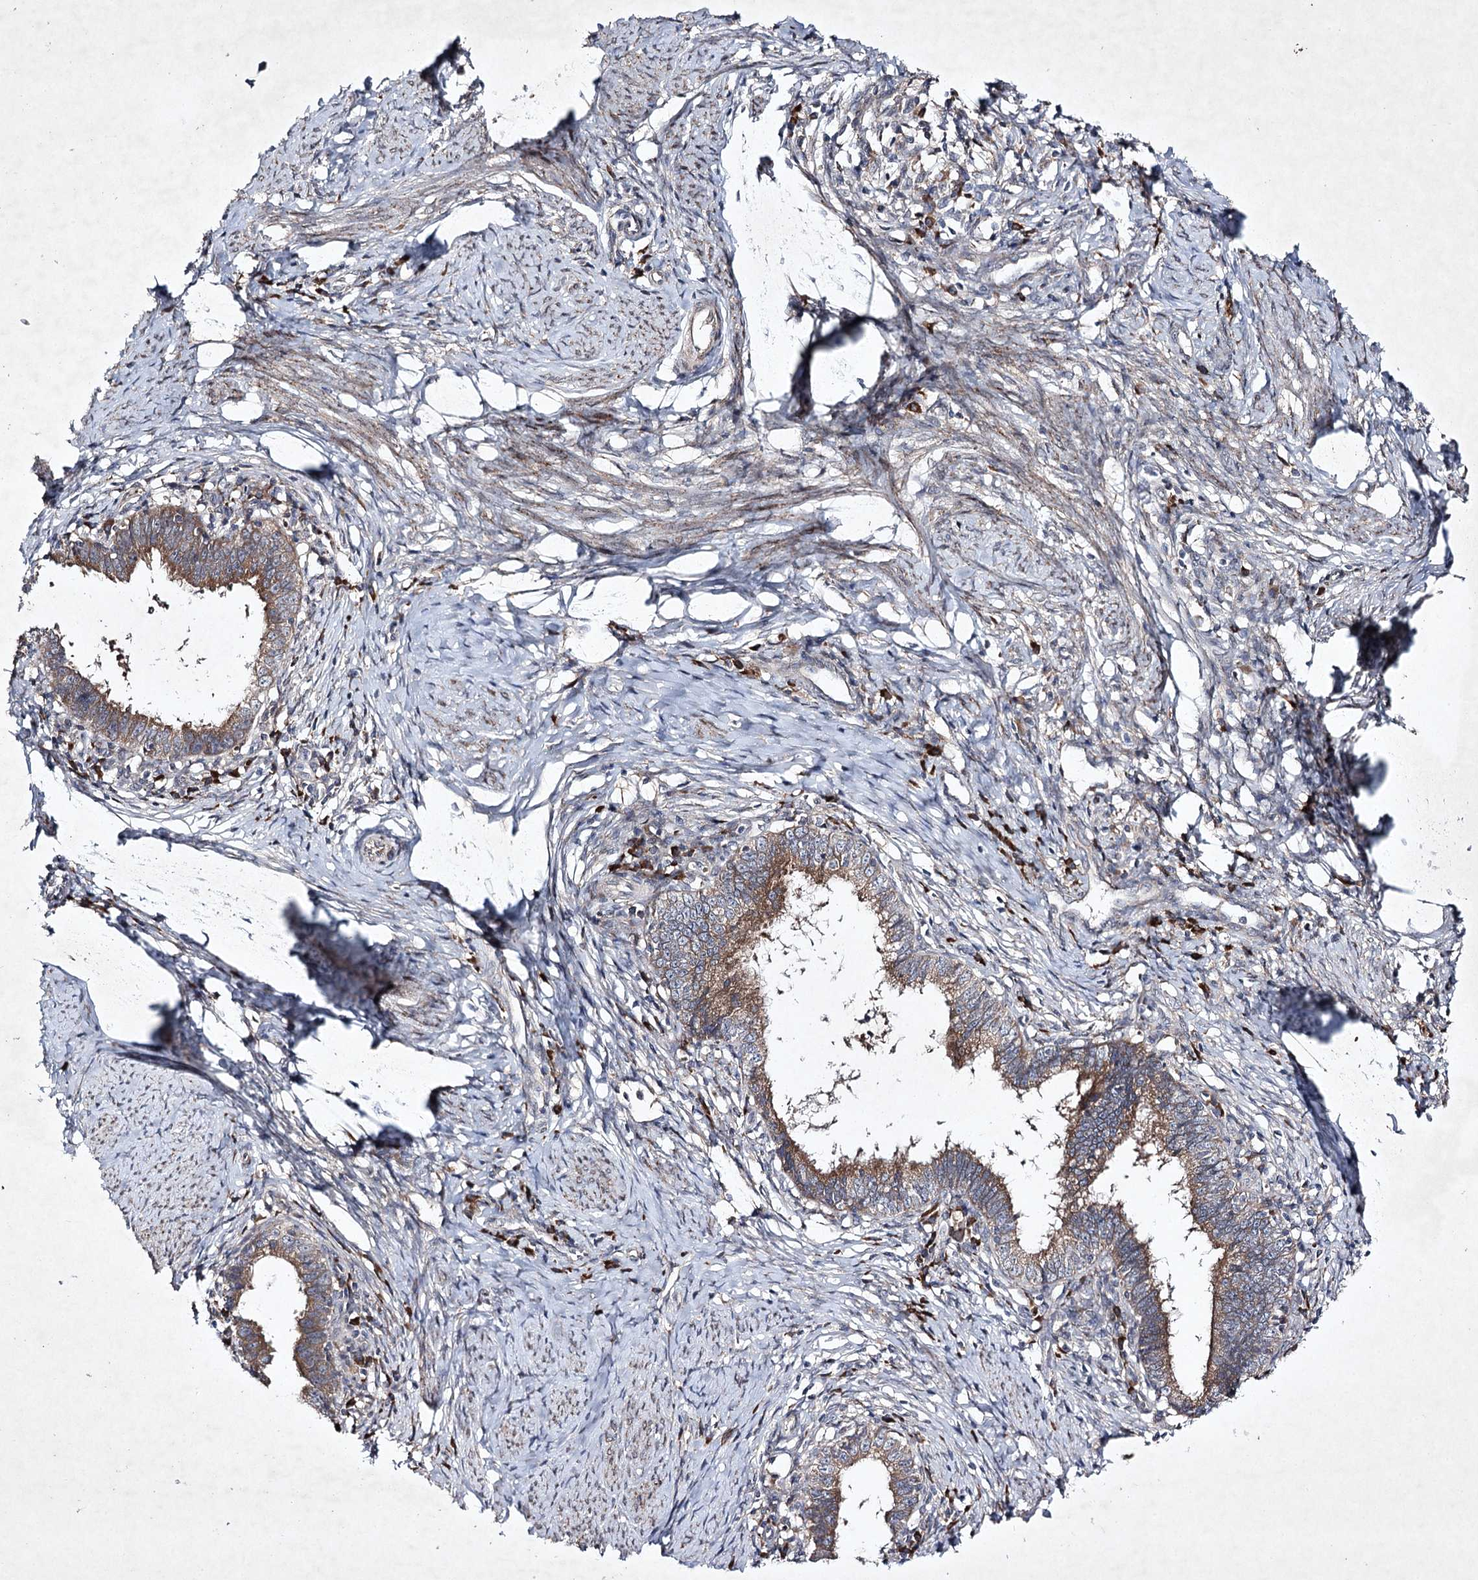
{"staining": {"intensity": "moderate", "quantity": ">75%", "location": "cytoplasmic/membranous"}, "tissue": "cervical cancer", "cell_type": "Tumor cells", "image_type": "cancer", "snomed": [{"axis": "morphology", "description": "Adenocarcinoma, NOS"}, {"axis": "topography", "description": "Cervix"}], "caption": "Adenocarcinoma (cervical) was stained to show a protein in brown. There is medium levels of moderate cytoplasmic/membranous positivity in about >75% of tumor cells.", "gene": "ALG9", "patient": {"sex": "female", "age": 36}}